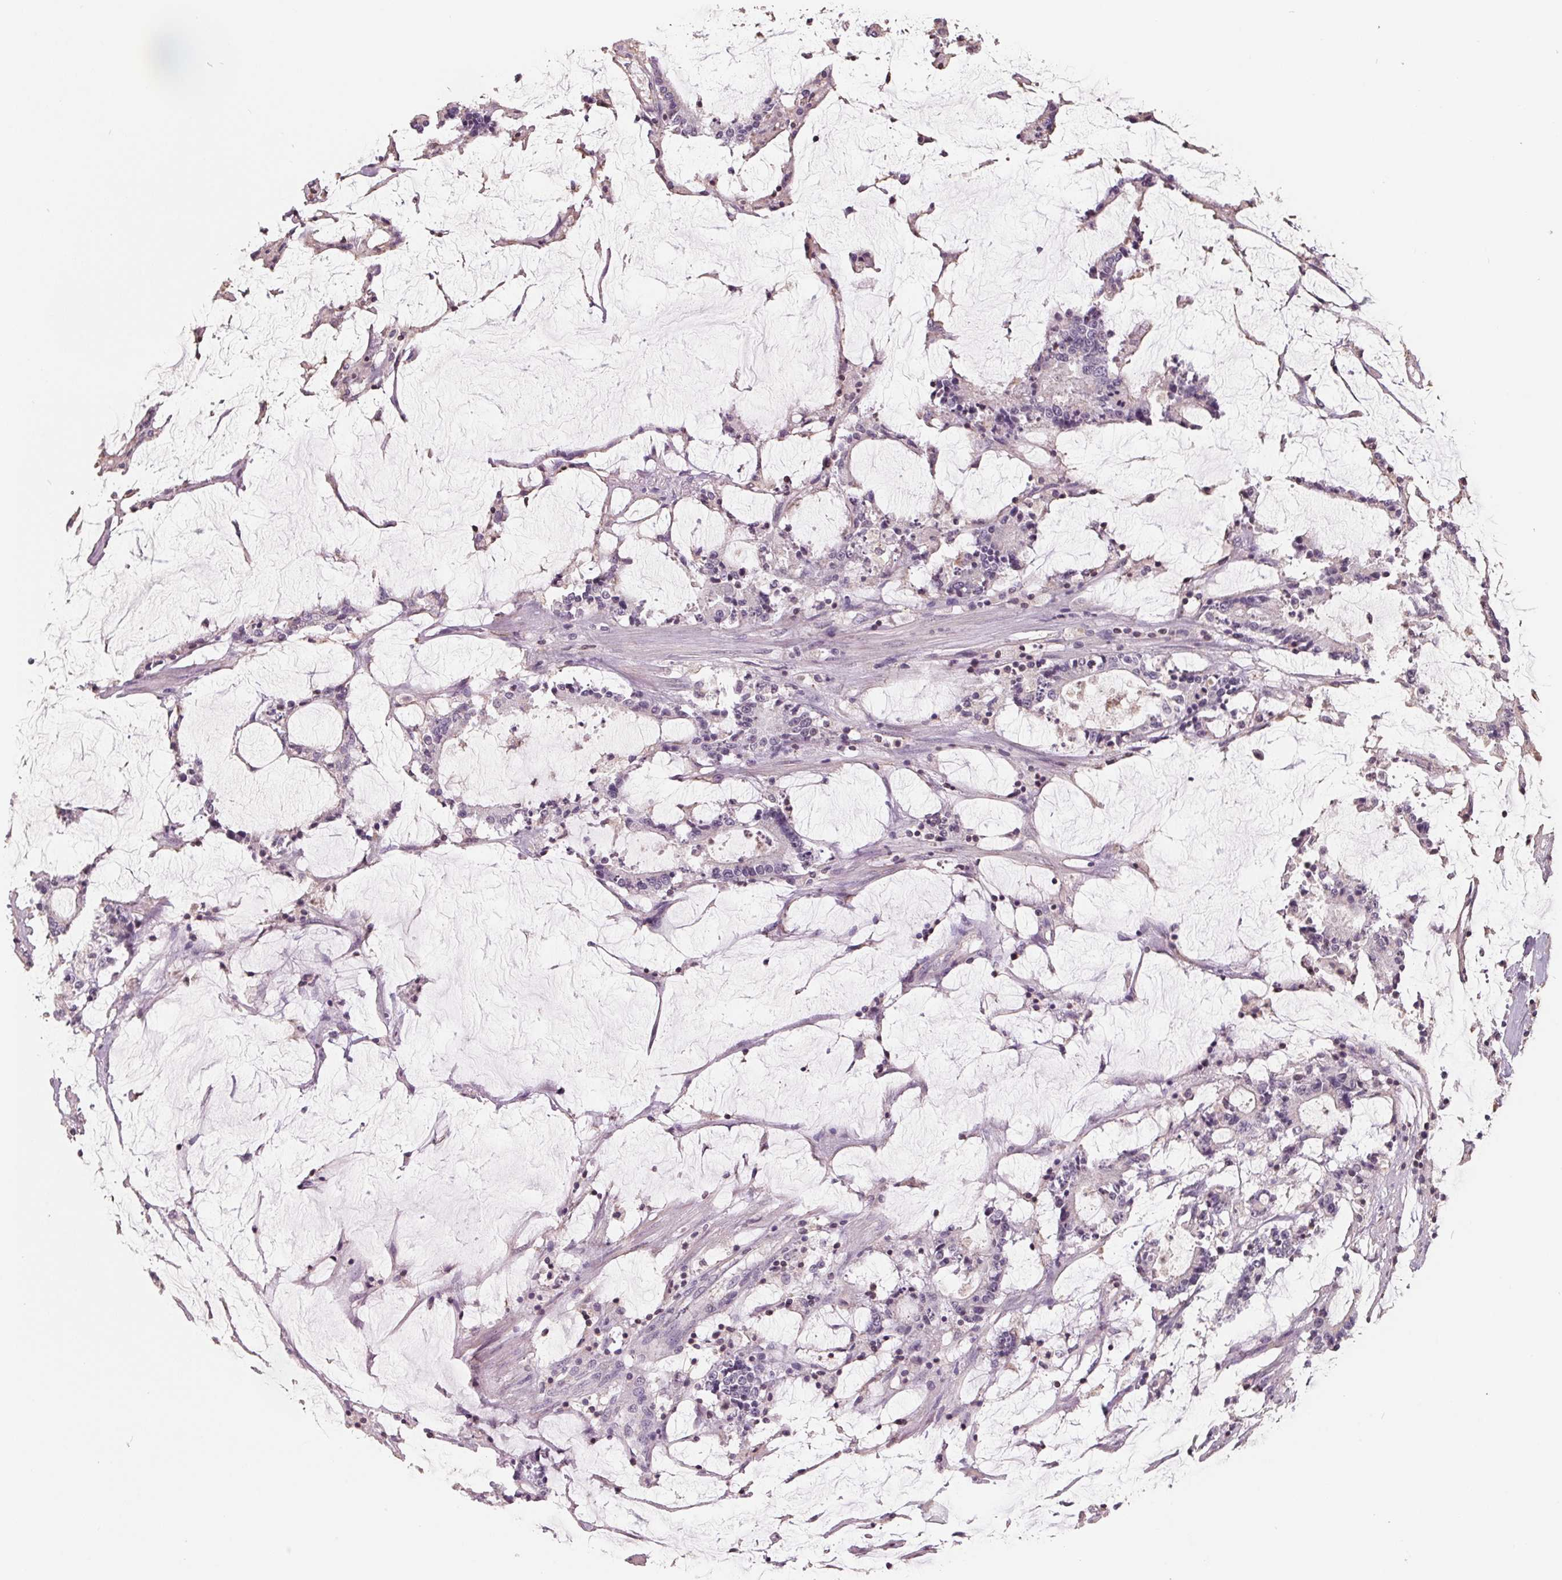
{"staining": {"intensity": "negative", "quantity": "none", "location": "none"}, "tissue": "stomach cancer", "cell_type": "Tumor cells", "image_type": "cancer", "snomed": [{"axis": "morphology", "description": "Adenocarcinoma, NOS"}, {"axis": "topography", "description": "Stomach, upper"}], "caption": "A photomicrograph of stomach cancer stained for a protein reveals no brown staining in tumor cells.", "gene": "FTCD", "patient": {"sex": "male", "age": 68}}